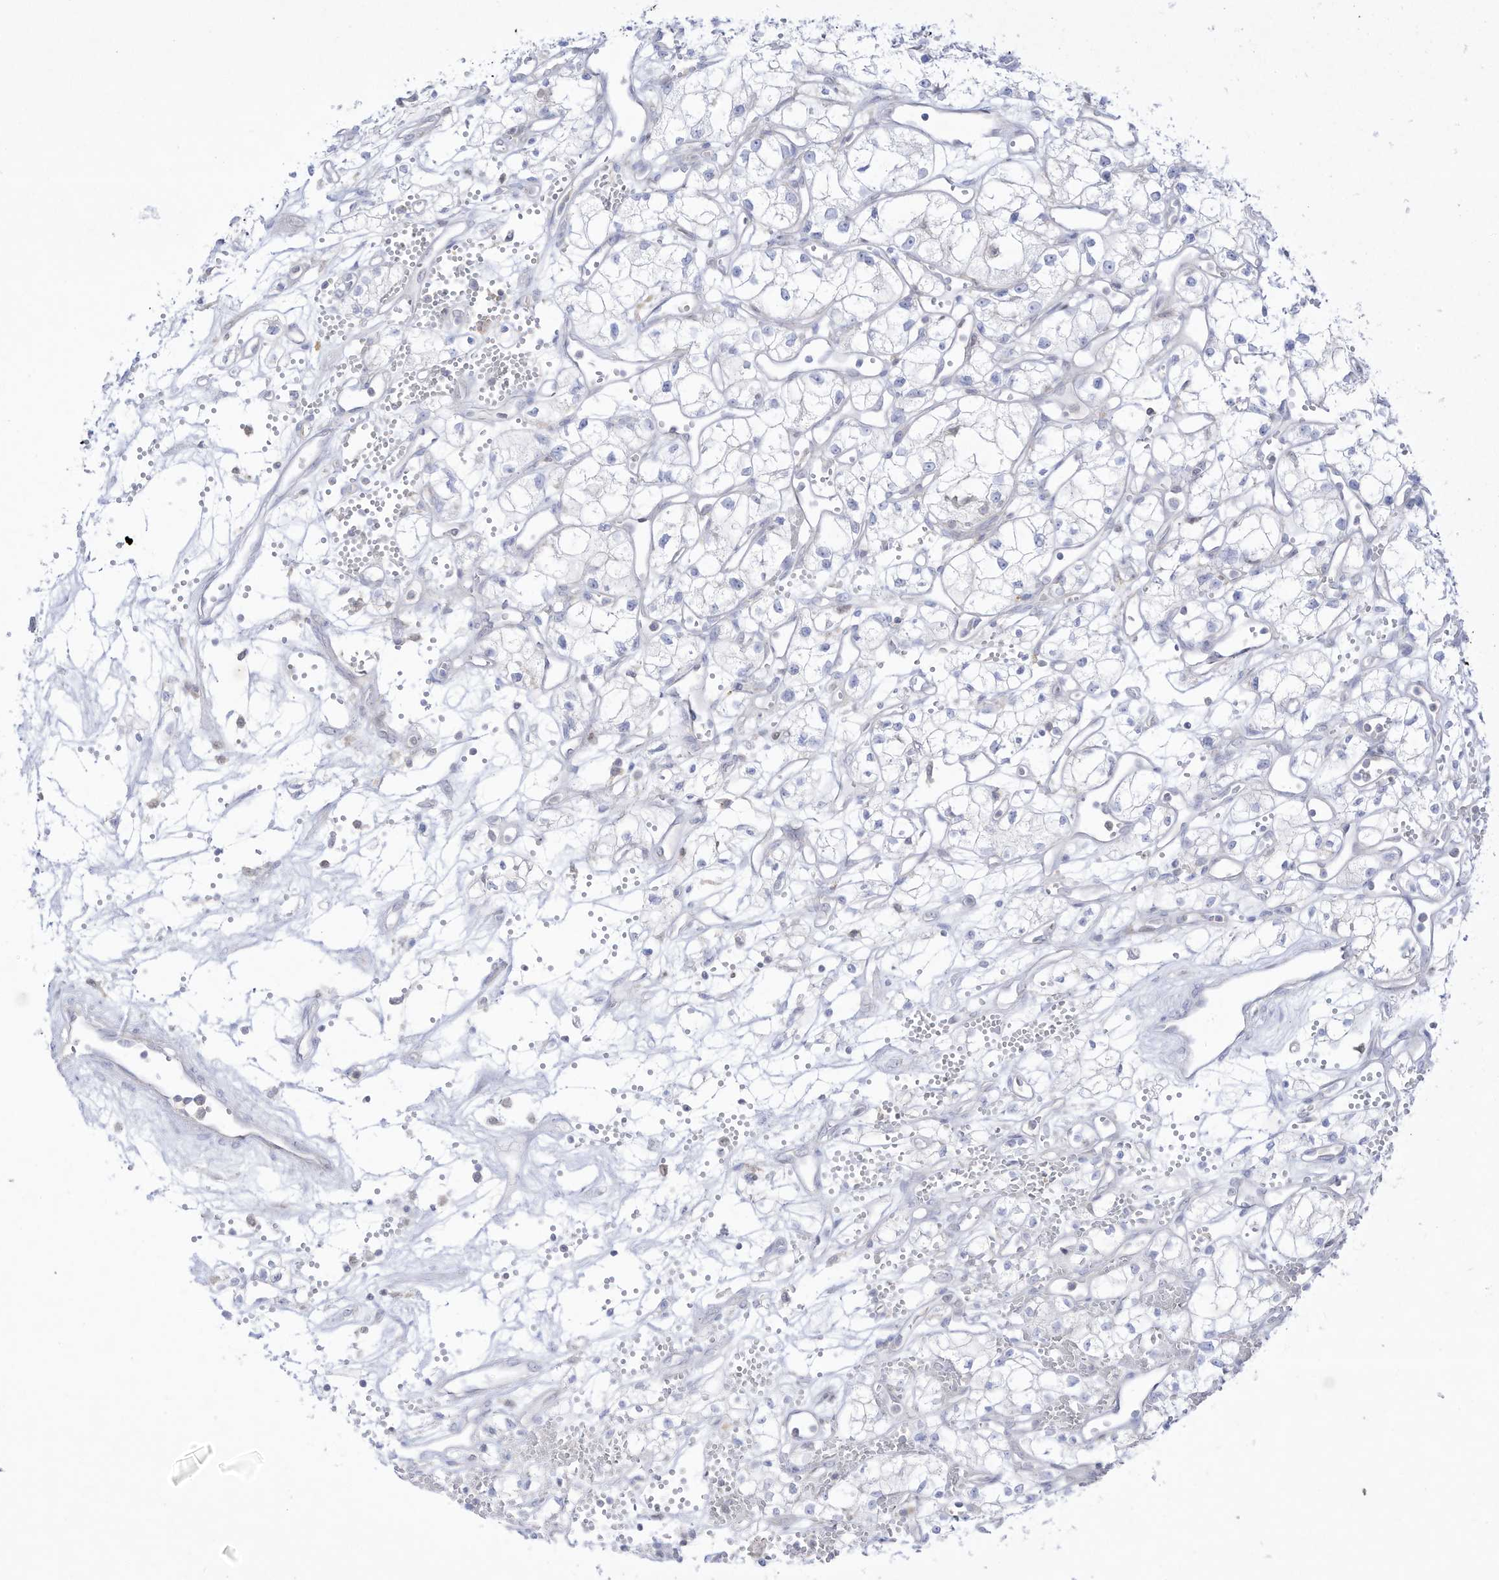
{"staining": {"intensity": "negative", "quantity": "none", "location": "none"}, "tissue": "renal cancer", "cell_type": "Tumor cells", "image_type": "cancer", "snomed": [{"axis": "morphology", "description": "Adenocarcinoma, NOS"}, {"axis": "topography", "description": "Kidney"}], "caption": "Immunohistochemical staining of adenocarcinoma (renal) shows no significant staining in tumor cells.", "gene": "DMKN", "patient": {"sex": "male", "age": 59}}